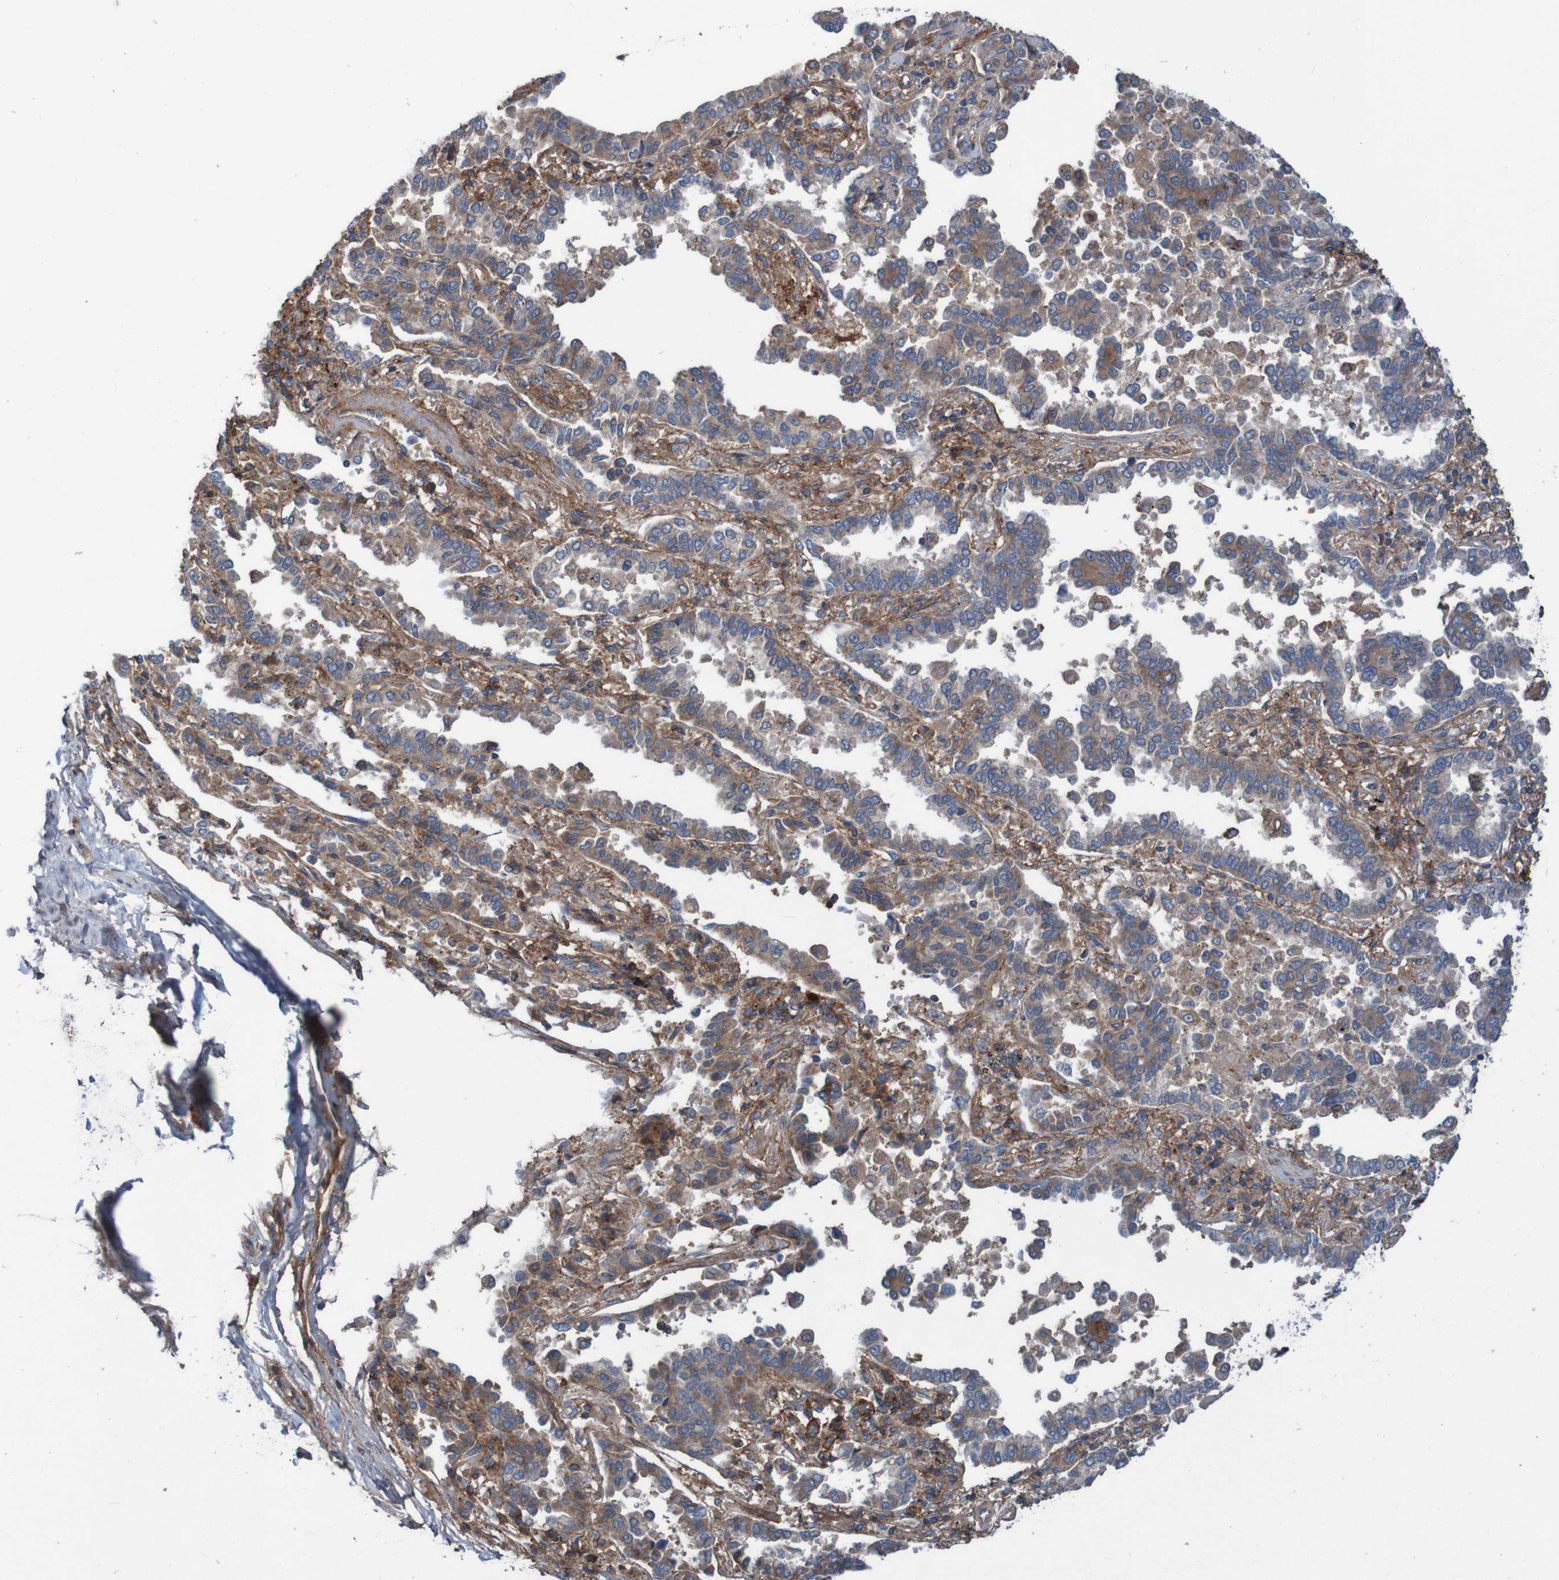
{"staining": {"intensity": "moderate", "quantity": ">75%", "location": "cytoplasmic/membranous"}, "tissue": "lung cancer", "cell_type": "Tumor cells", "image_type": "cancer", "snomed": [{"axis": "morphology", "description": "Normal tissue, NOS"}, {"axis": "morphology", "description": "Adenocarcinoma, NOS"}, {"axis": "topography", "description": "Lung"}], "caption": "IHC (DAB (3,3'-diaminobenzidine)) staining of adenocarcinoma (lung) reveals moderate cytoplasmic/membranous protein expression in approximately >75% of tumor cells.", "gene": "PDGFB", "patient": {"sex": "male", "age": 59}}